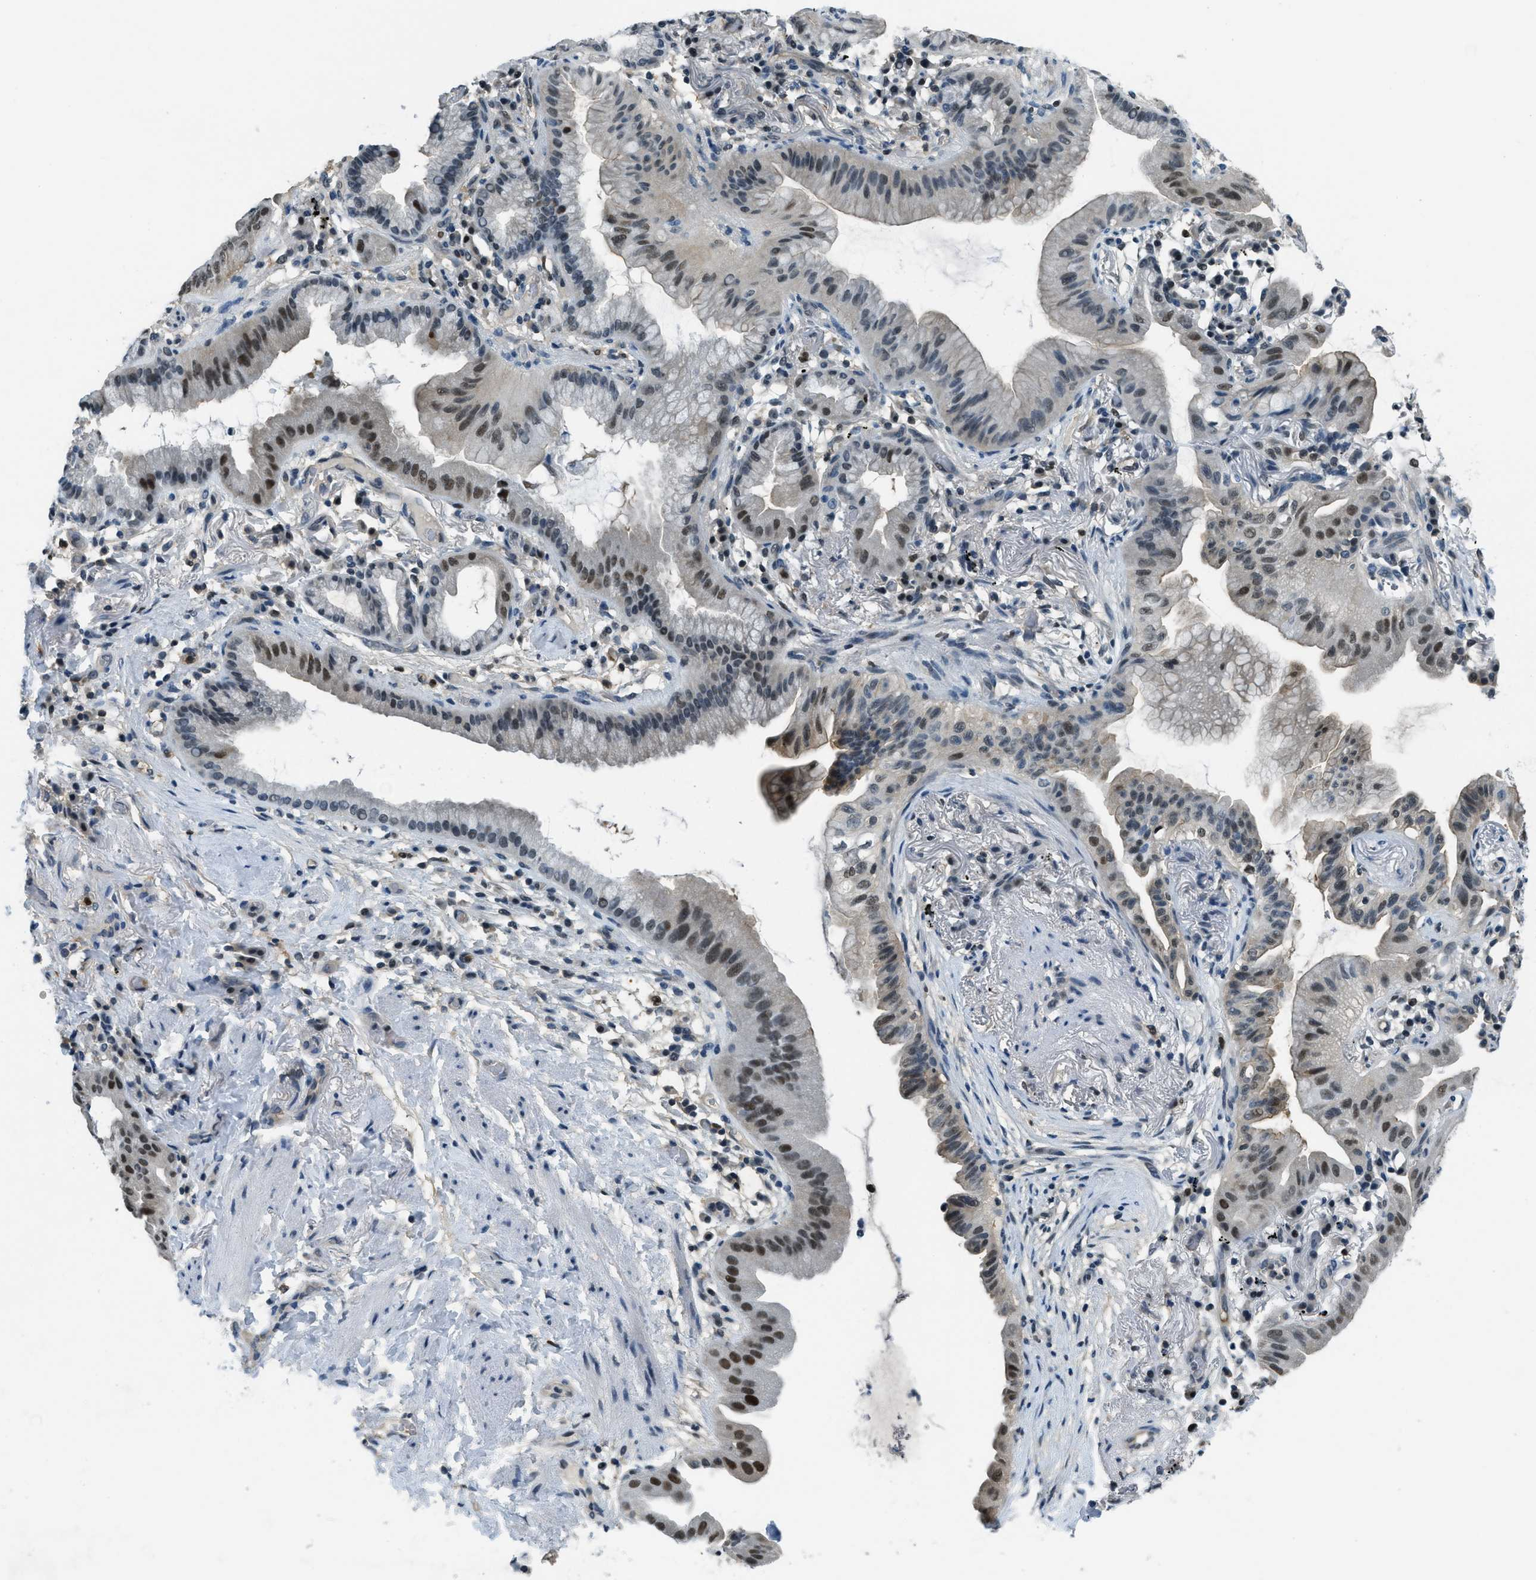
{"staining": {"intensity": "moderate", "quantity": "25%-75%", "location": "nuclear"}, "tissue": "lung cancer", "cell_type": "Tumor cells", "image_type": "cancer", "snomed": [{"axis": "morphology", "description": "Normal tissue, NOS"}, {"axis": "morphology", "description": "Adenocarcinoma, NOS"}, {"axis": "topography", "description": "Bronchus"}, {"axis": "topography", "description": "Lung"}], "caption": "Protein analysis of lung adenocarcinoma tissue displays moderate nuclear expression in approximately 25%-75% of tumor cells.", "gene": "OGFR", "patient": {"sex": "female", "age": 70}}